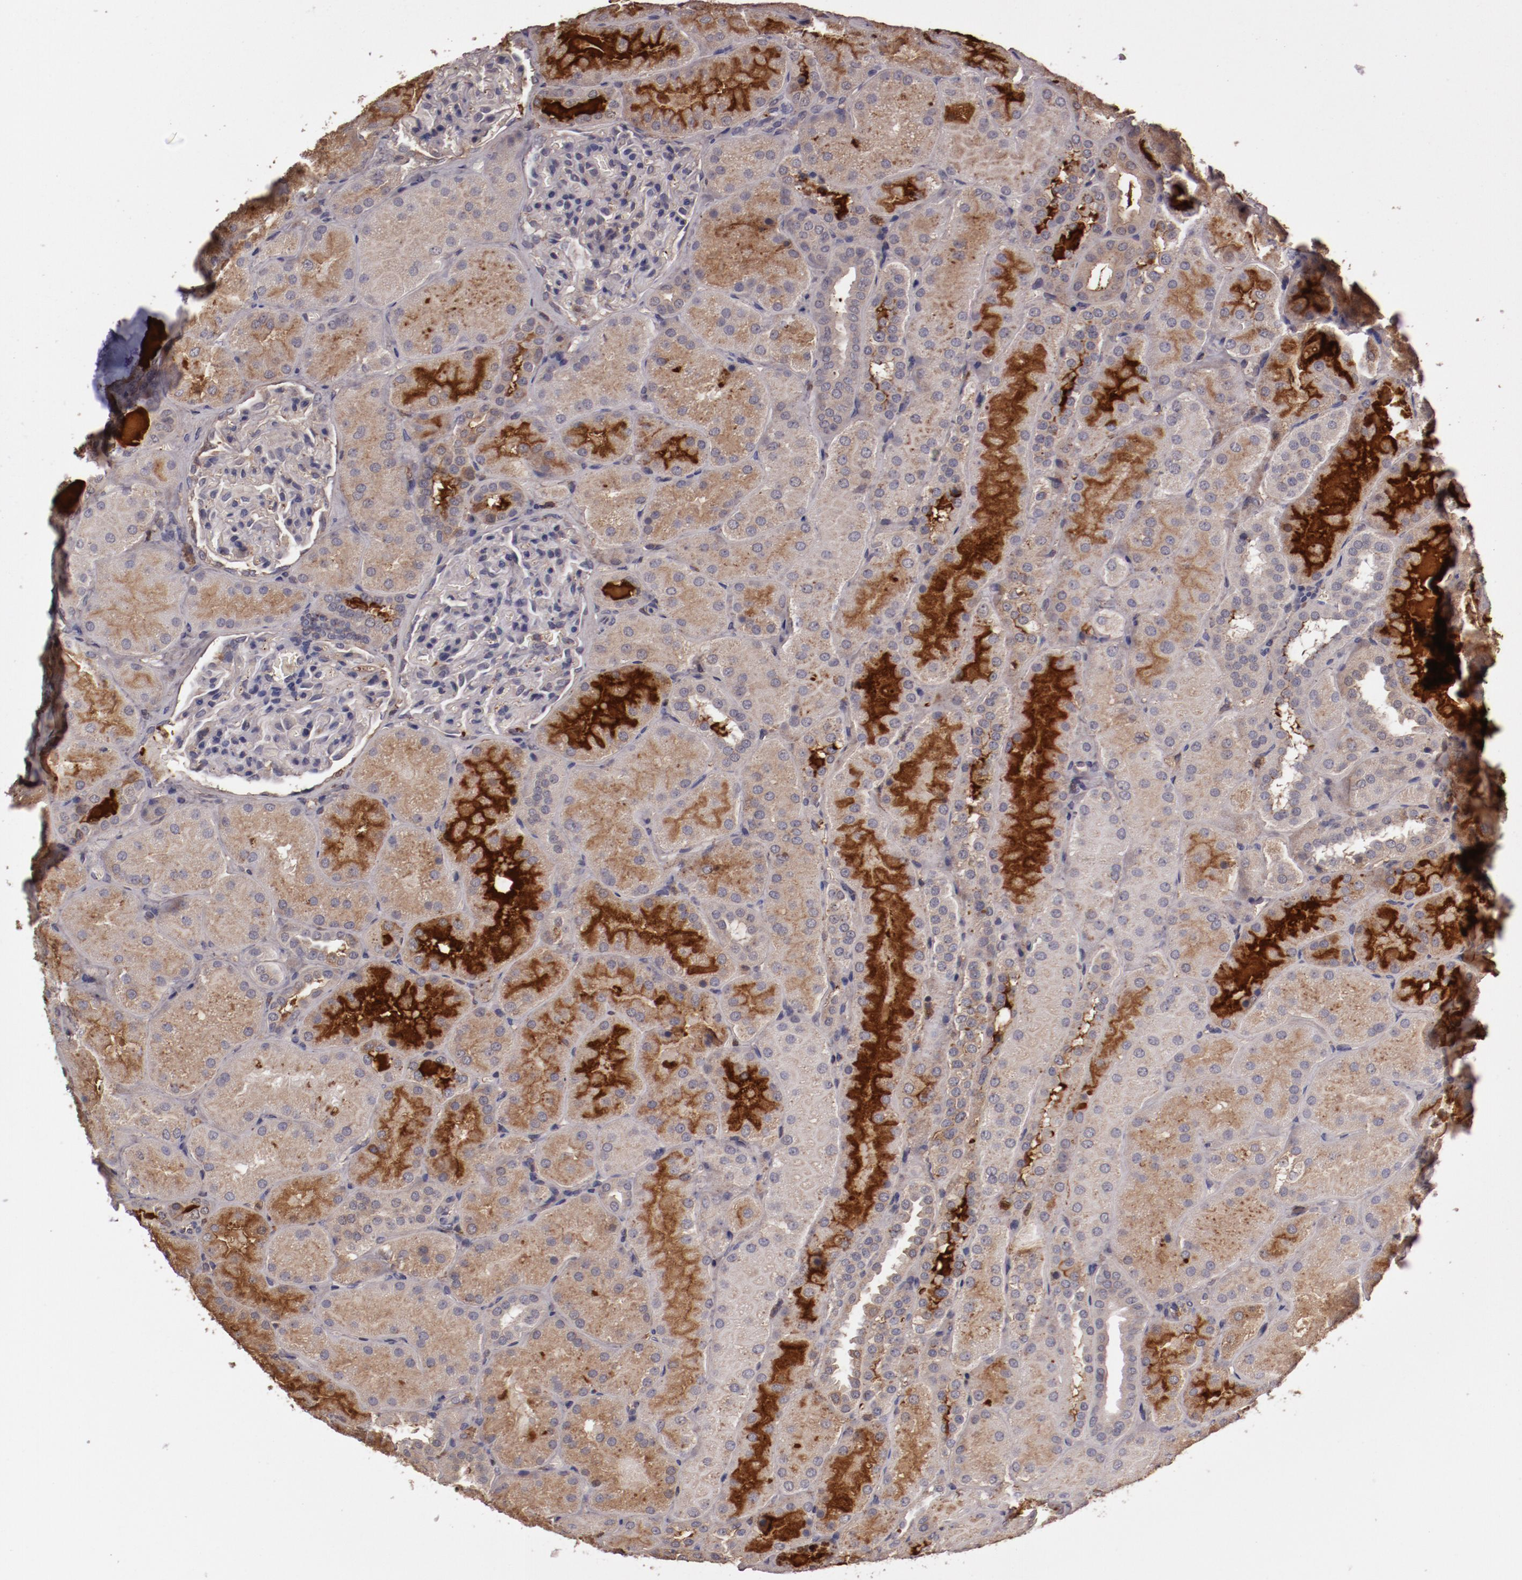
{"staining": {"intensity": "moderate", "quantity": "<25%", "location": "cytoplasmic/membranous"}, "tissue": "kidney", "cell_type": "Cells in glomeruli", "image_type": "normal", "snomed": [{"axis": "morphology", "description": "Normal tissue, NOS"}, {"axis": "topography", "description": "Kidney"}], "caption": "Immunohistochemistry (IHC) micrograph of normal kidney: human kidney stained using immunohistochemistry (IHC) exhibits low levels of moderate protein expression localized specifically in the cytoplasmic/membranous of cells in glomeruli, appearing as a cytoplasmic/membranous brown color.", "gene": "CP", "patient": {"sex": "male", "age": 28}}